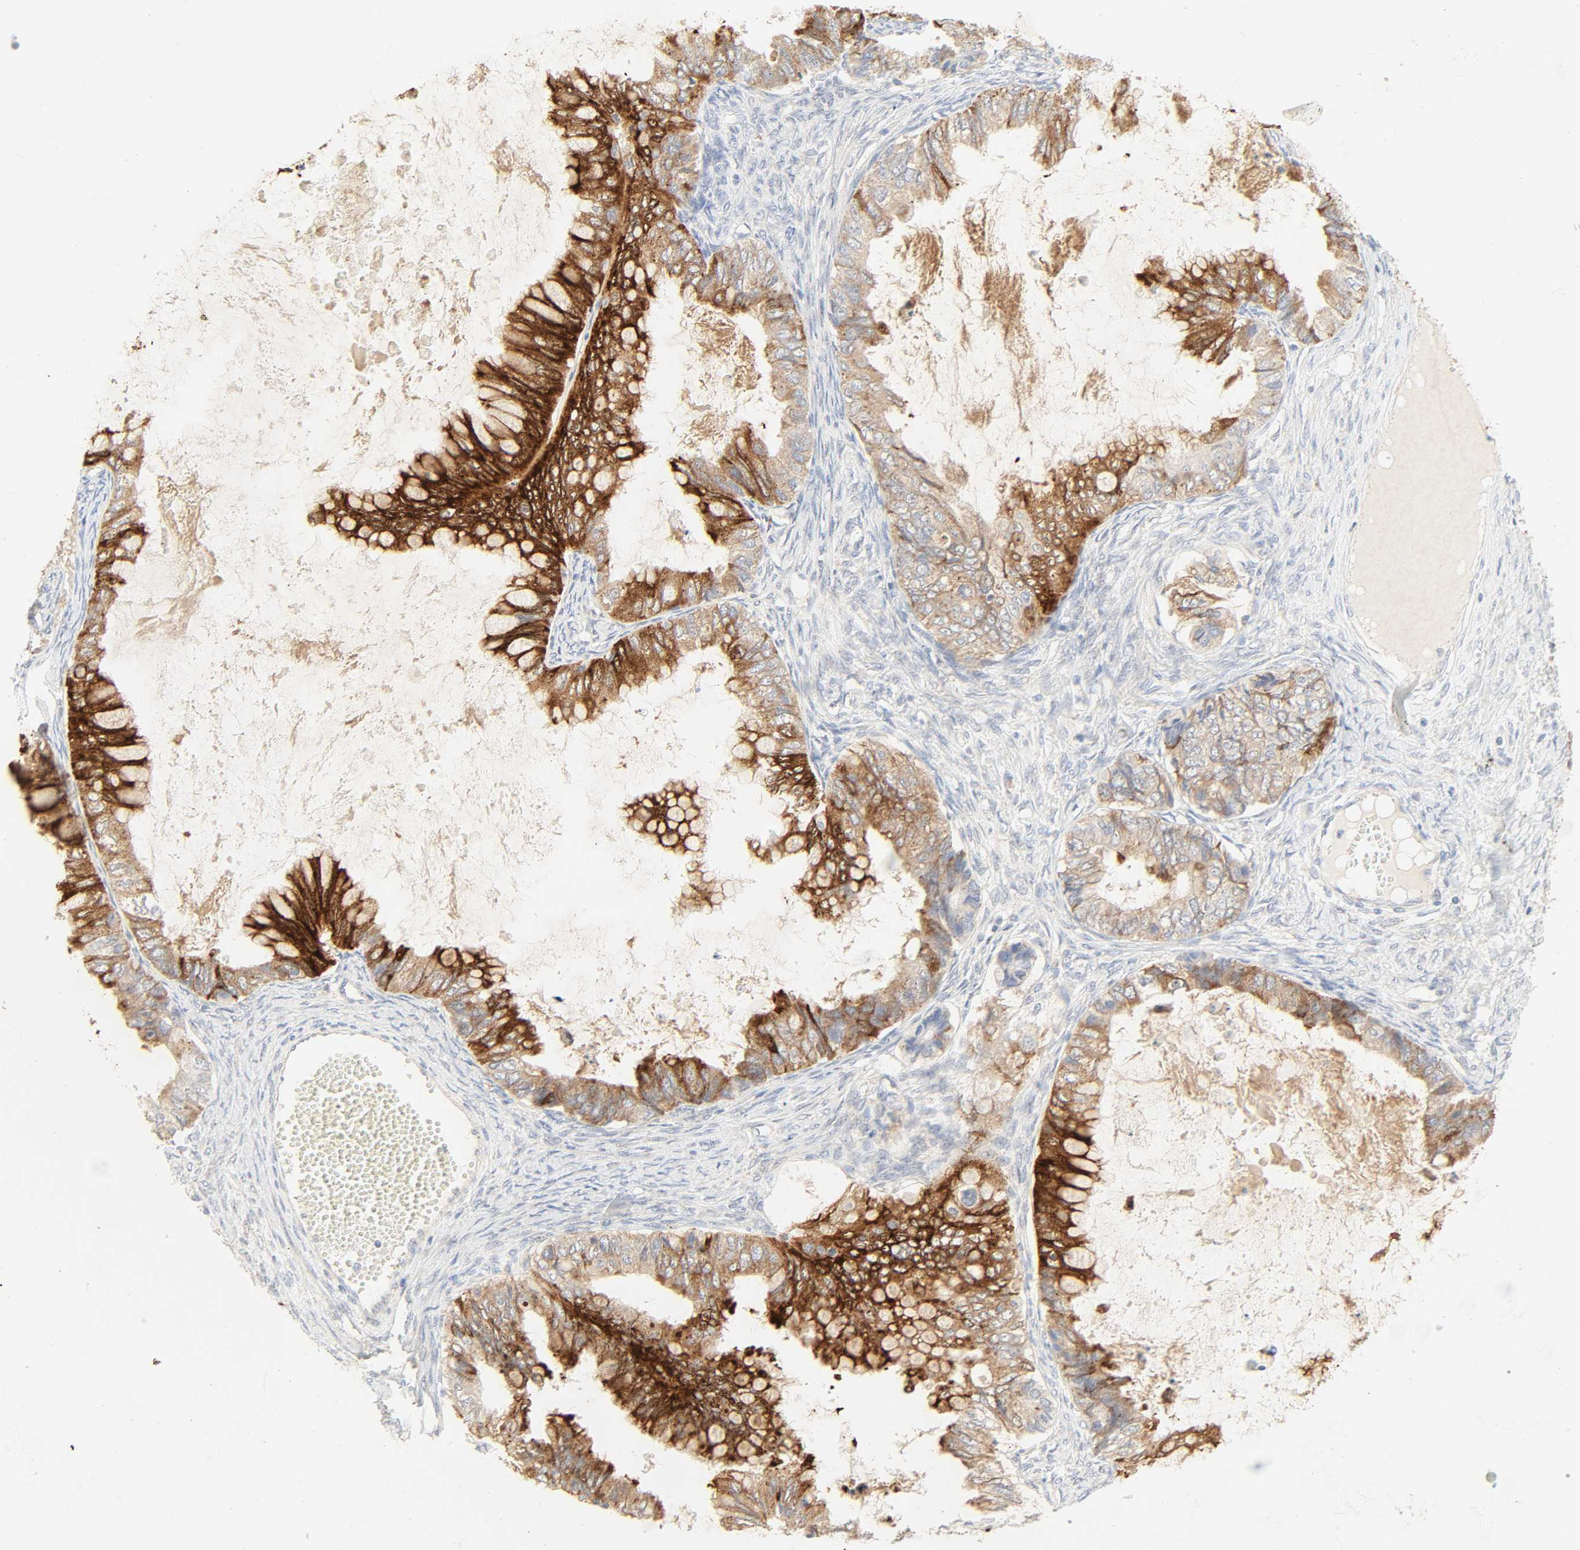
{"staining": {"intensity": "strong", "quantity": ">75%", "location": "cytoplasmic/membranous"}, "tissue": "ovarian cancer", "cell_type": "Tumor cells", "image_type": "cancer", "snomed": [{"axis": "morphology", "description": "Cystadenocarcinoma, mucinous, NOS"}, {"axis": "topography", "description": "Ovary"}], "caption": "Mucinous cystadenocarcinoma (ovarian) stained for a protein (brown) reveals strong cytoplasmic/membranous positive positivity in about >75% of tumor cells.", "gene": "CAMK2A", "patient": {"sex": "female", "age": 80}}